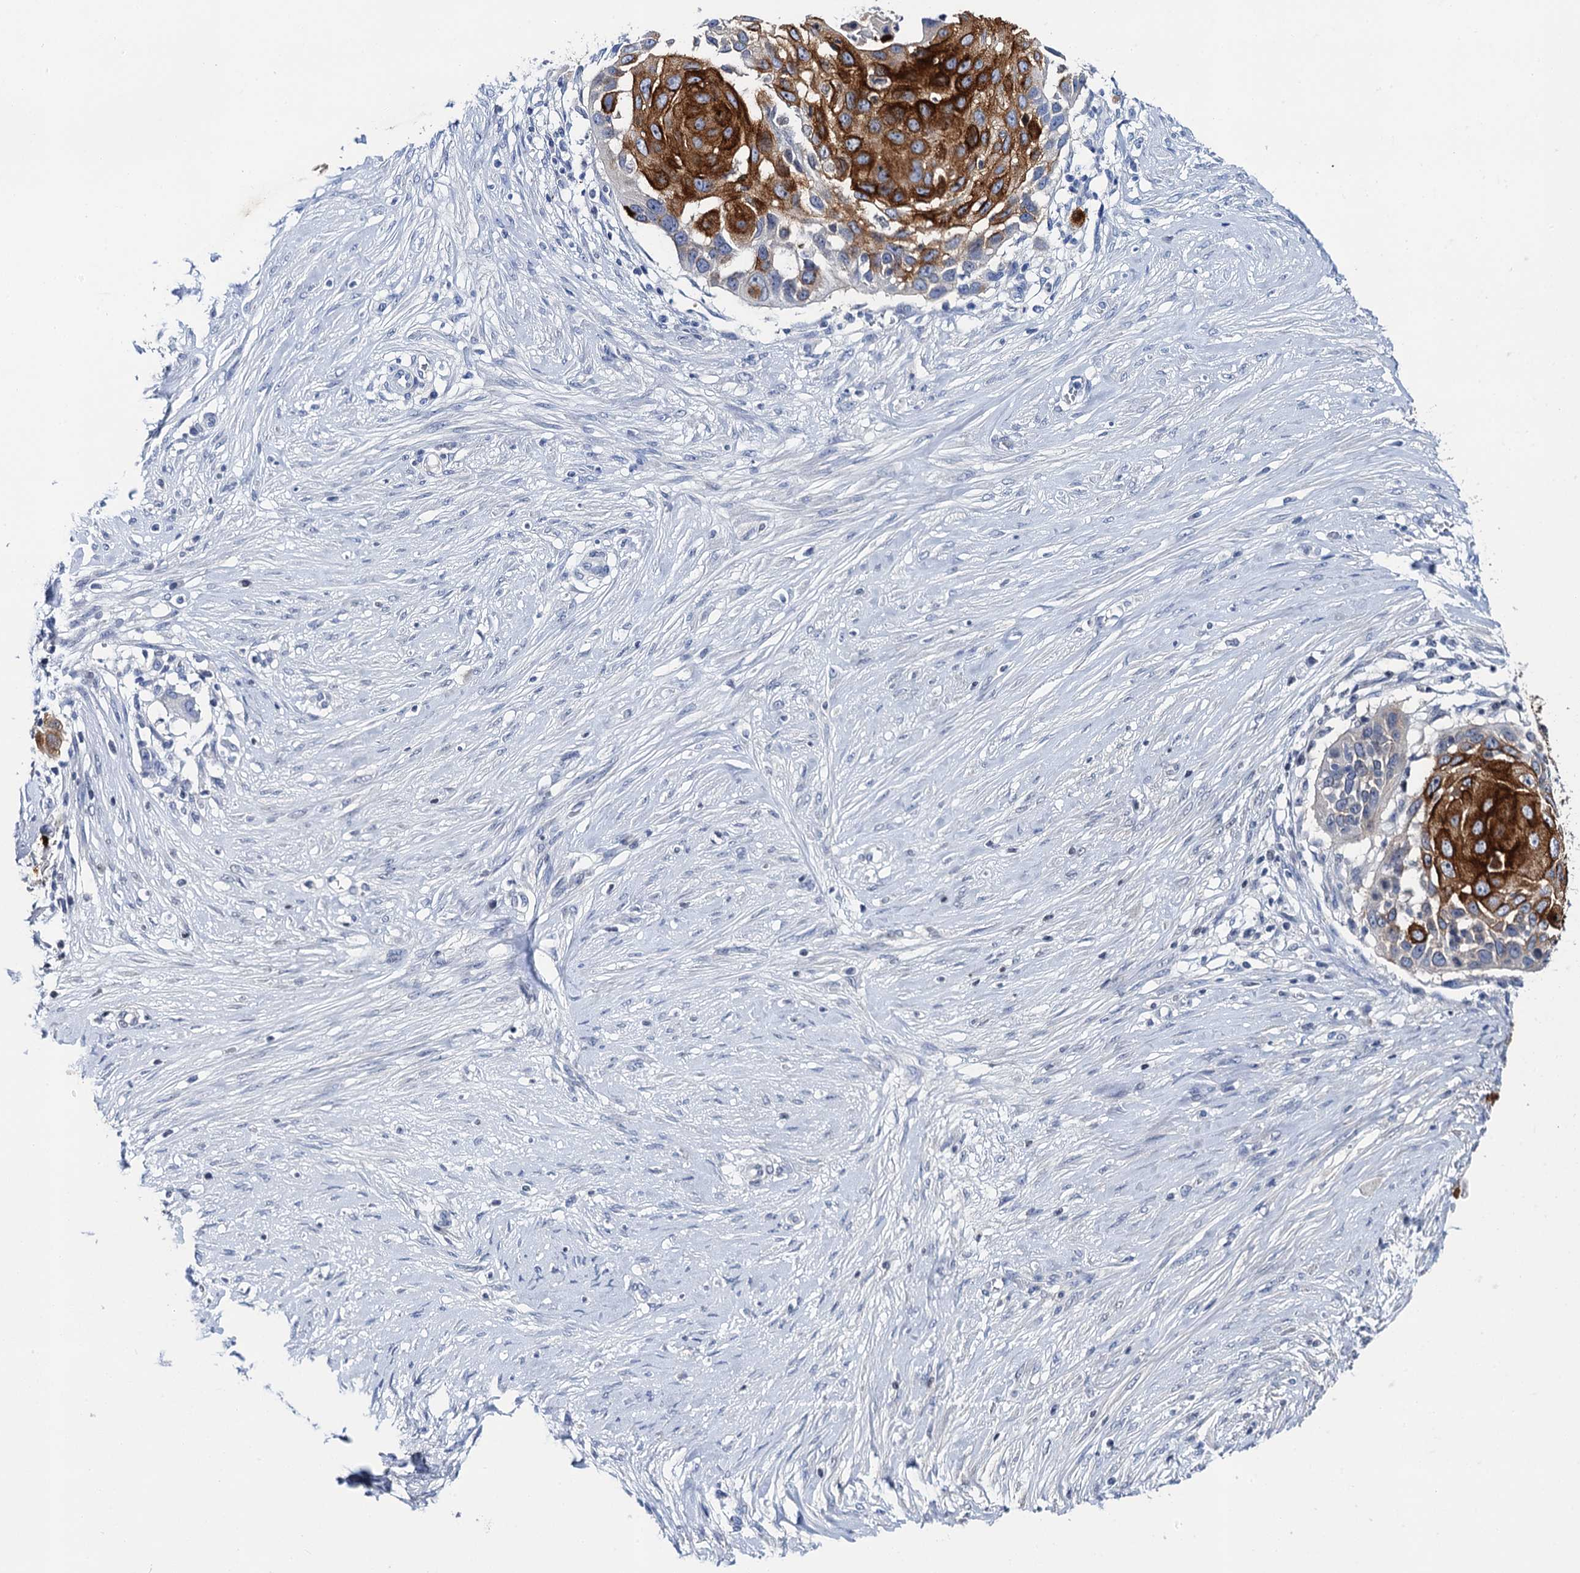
{"staining": {"intensity": "strong", "quantity": "25%-75%", "location": "cytoplasmic/membranous"}, "tissue": "skin cancer", "cell_type": "Tumor cells", "image_type": "cancer", "snomed": [{"axis": "morphology", "description": "Squamous cell carcinoma, NOS"}, {"axis": "topography", "description": "Skin"}], "caption": "This image reveals skin cancer stained with immunohistochemistry (IHC) to label a protein in brown. The cytoplasmic/membranous of tumor cells show strong positivity for the protein. Nuclei are counter-stained blue.", "gene": "LYPD3", "patient": {"sex": "female", "age": 44}}